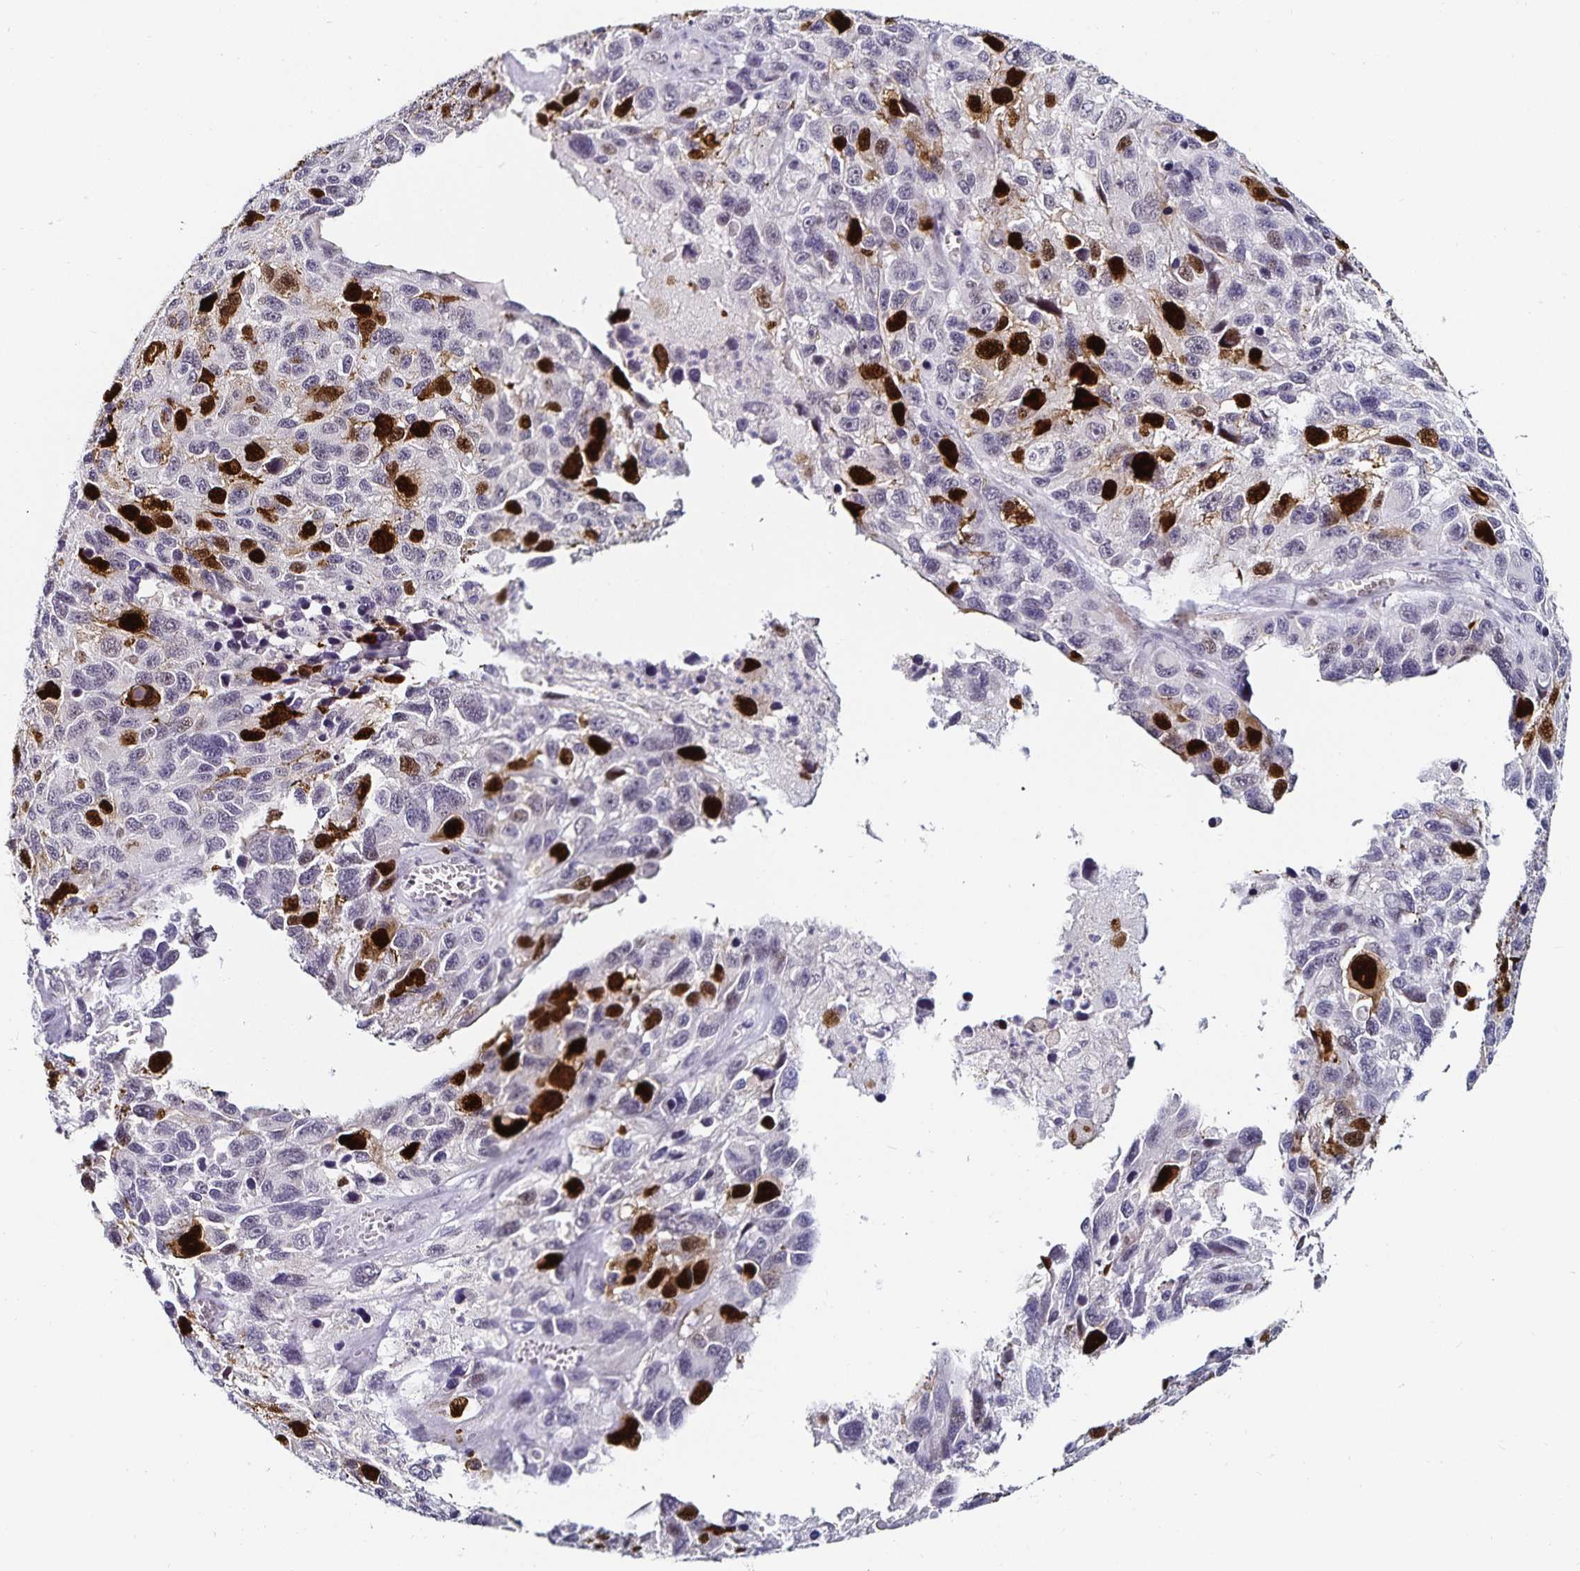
{"staining": {"intensity": "strong", "quantity": "25%-75%", "location": "nuclear"}, "tissue": "melanoma", "cell_type": "Tumor cells", "image_type": "cancer", "snomed": [{"axis": "morphology", "description": "Malignant melanoma, NOS"}, {"axis": "topography", "description": "Skin"}], "caption": "The micrograph demonstrates immunohistochemical staining of malignant melanoma. There is strong nuclear expression is seen in about 25%-75% of tumor cells. Nuclei are stained in blue.", "gene": "ANLN", "patient": {"sex": "male", "age": 53}}